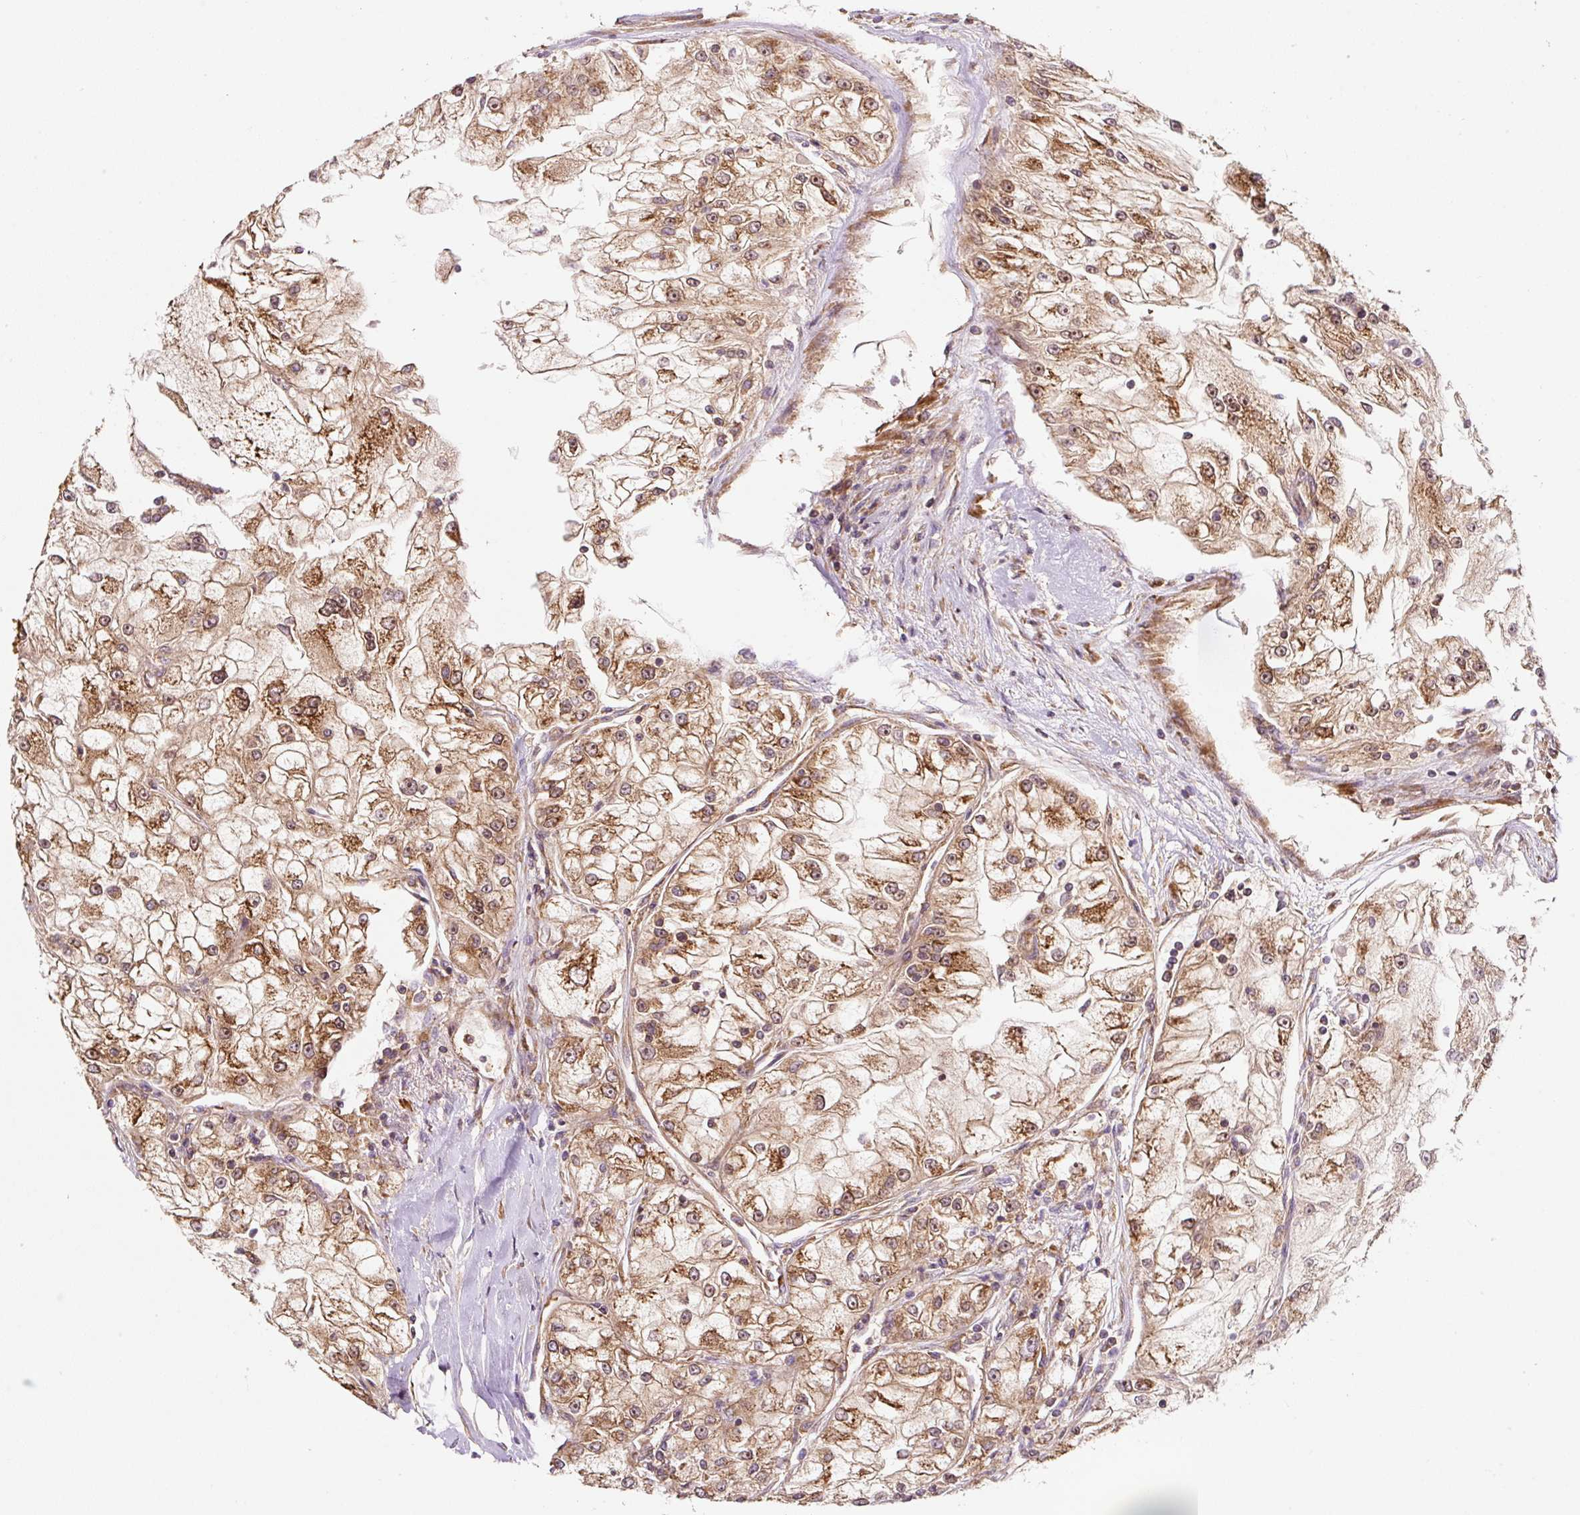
{"staining": {"intensity": "moderate", "quantity": ">75%", "location": "cytoplasmic/membranous"}, "tissue": "renal cancer", "cell_type": "Tumor cells", "image_type": "cancer", "snomed": [{"axis": "morphology", "description": "Adenocarcinoma, NOS"}, {"axis": "topography", "description": "Kidney"}], "caption": "Tumor cells exhibit medium levels of moderate cytoplasmic/membranous positivity in about >75% of cells in renal cancer.", "gene": "EIF2S2", "patient": {"sex": "female", "age": 72}}